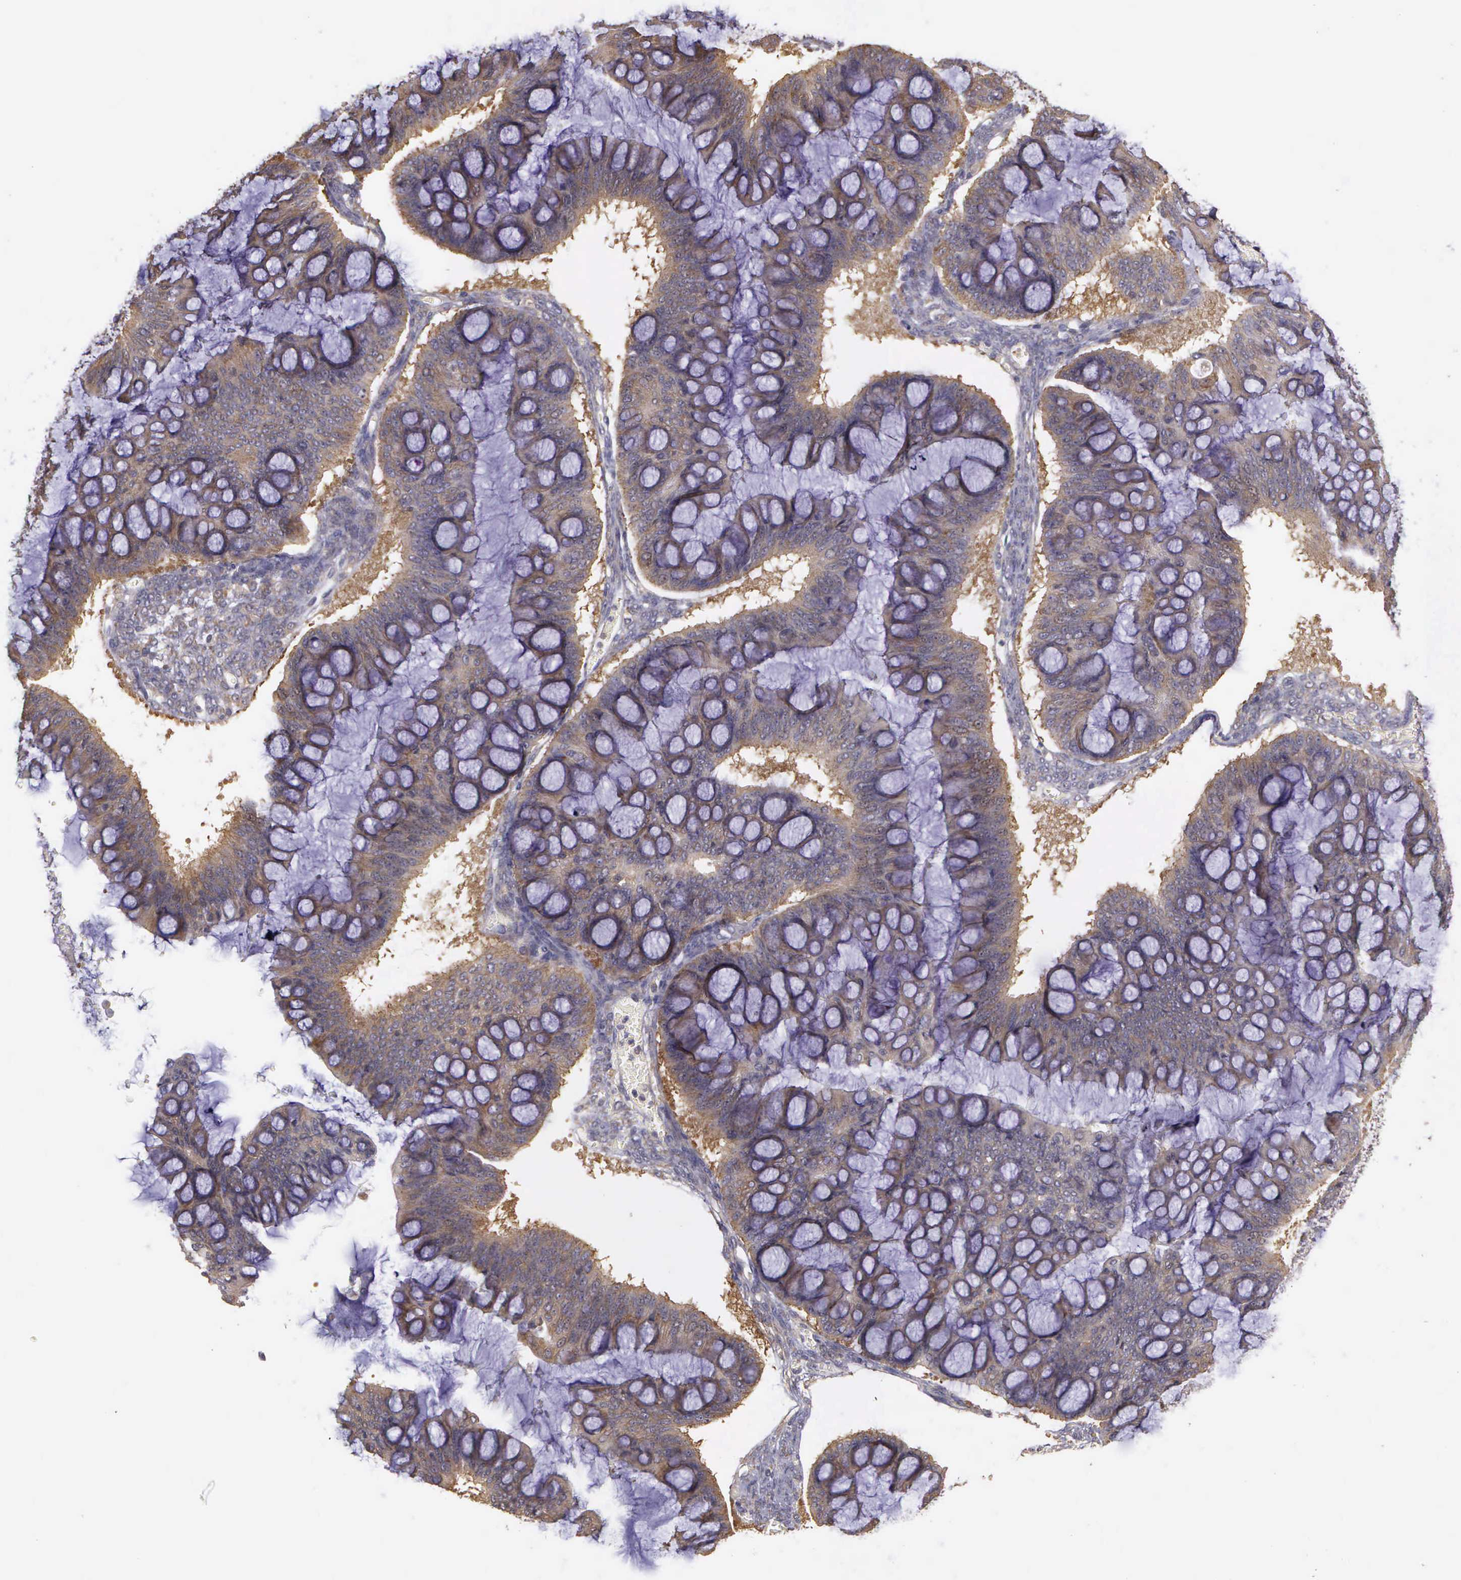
{"staining": {"intensity": "moderate", "quantity": ">75%", "location": "cytoplasmic/membranous"}, "tissue": "ovarian cancer", "cell_type": "Tumor cells", "image_type": "cancer", "snomed": [{"axis": "morphology", "description": "Cystadenocarcinoma, mucinous, NOS"}, {"axis": "topography", "description": "Ovary"}], "caption": "Moderate cytoplasmic/membranous staining is seen in about >75% of tumor cells in mucinous cystadenocarcinoma (ovarian).", "gene": "EIF5", "patient": {"sex": "female", "age": 73}}